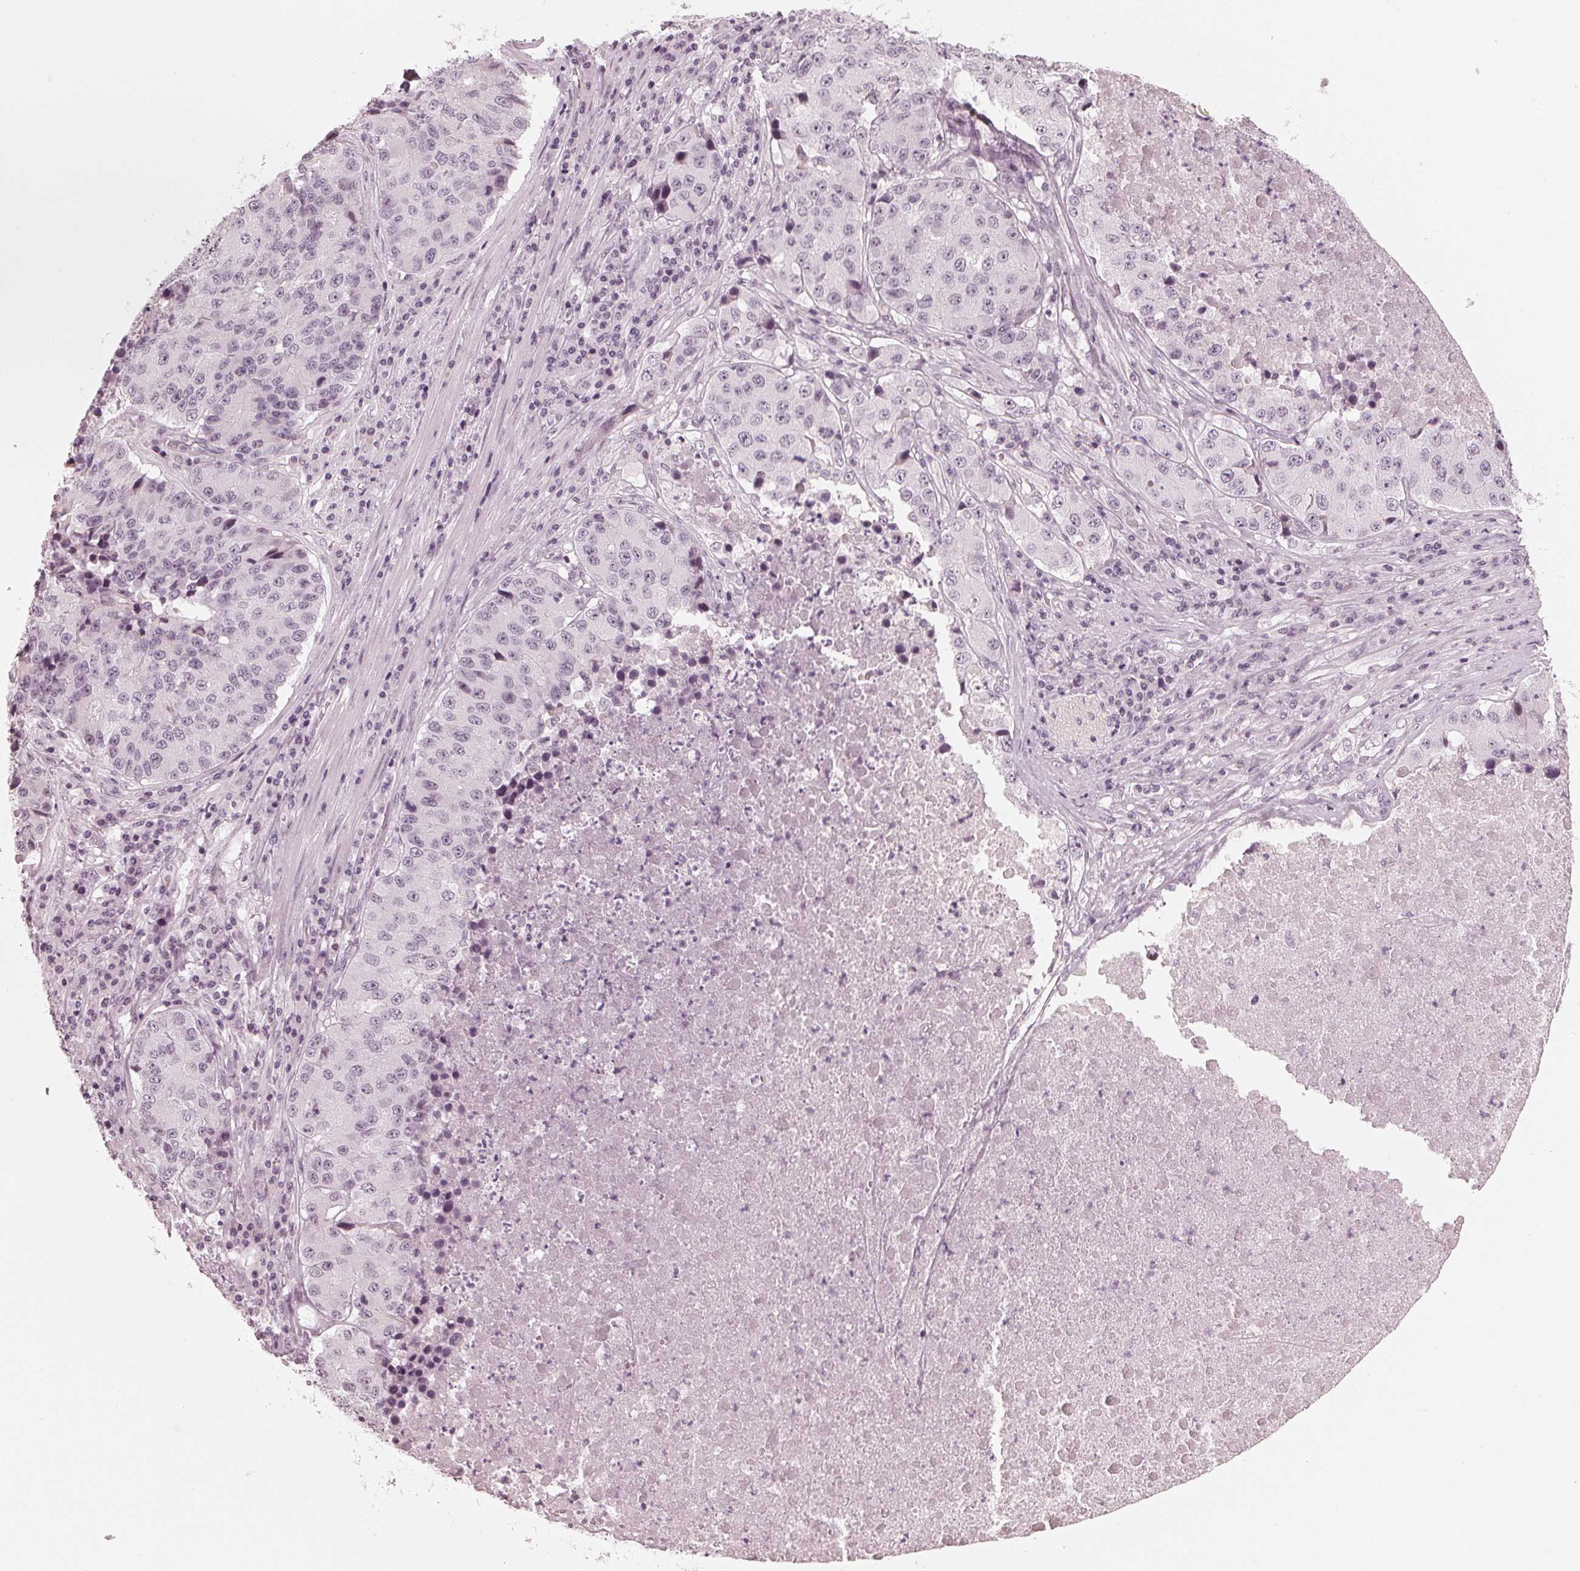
{"staining": {"intensity": "negative", "quantity": "none", "location": "none"}, "tissue": "stomach cancer", "cell_type": "Tumor cells", "image_type": "cancer", "snomed": [{"axis": "morphology", "description": "Adenocarcinoma, NOS"}, {"axis": "topography", "description": "Stomach"}], "caption": "Protein analysis of stomach cancer (adenocarcinoma) displays no significant positivity in tumor cells. (IHC, brightfield microscopy, high magnification).", "gene": "ADPRHL1", "patient": {"sex": "male", "age": 71}}